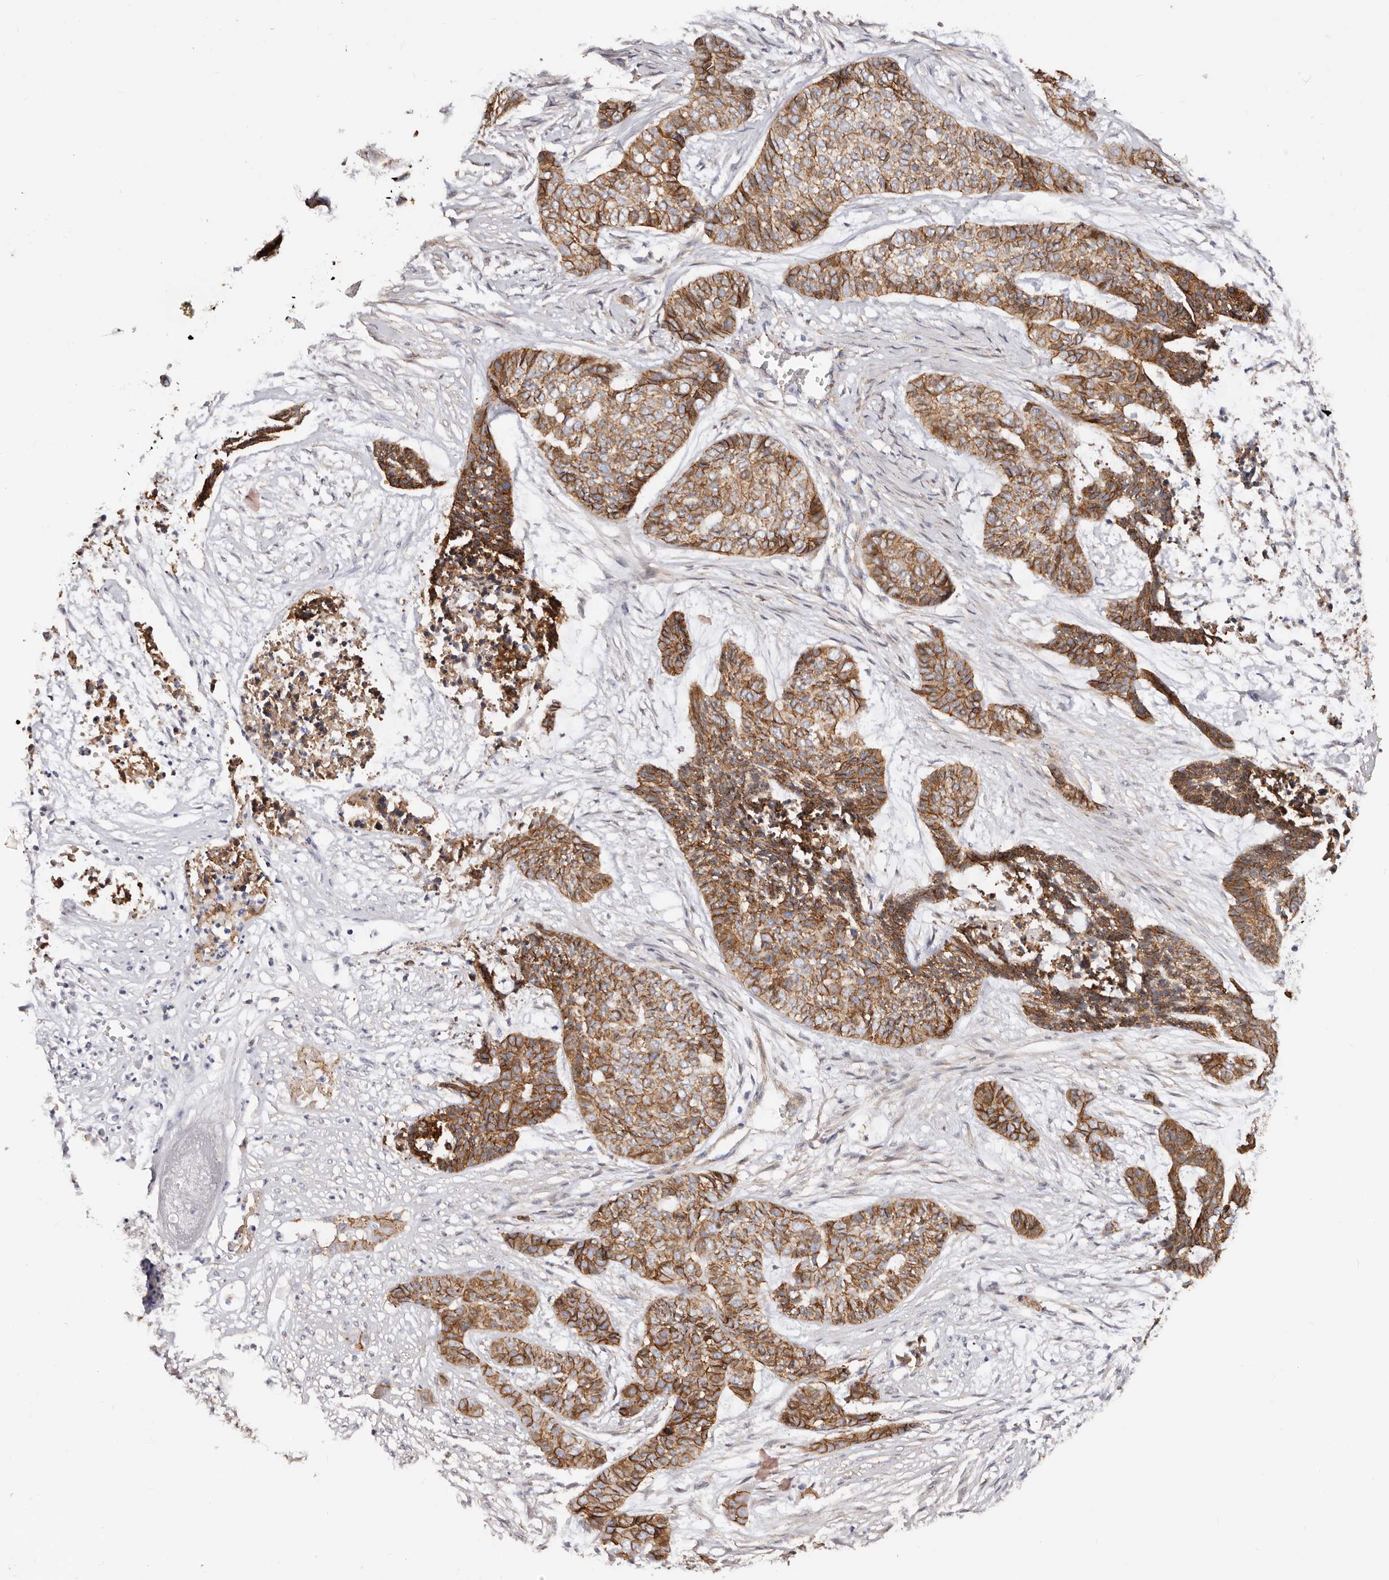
{"staining": {"intensity": "strong", "quantity": ">75%", "location": "cytoplasmic/membranous"}, "tissue": "skin cancer", "cell_type": "Tumor cells", "image_type": "cancer", "snomed": [{"axis": "morphology", "description": "Basal cell carcinoma"}, {"axis": "topography", "description": "Skin"}], "caption": "A brown stain highlights strong cytoplasmic/membranous staining of a protein in human skin cancer (basal cell carcinoma) tumor cells.", "gene": "CTNNB1", "patient": {"sex": "female", "age": 64}}